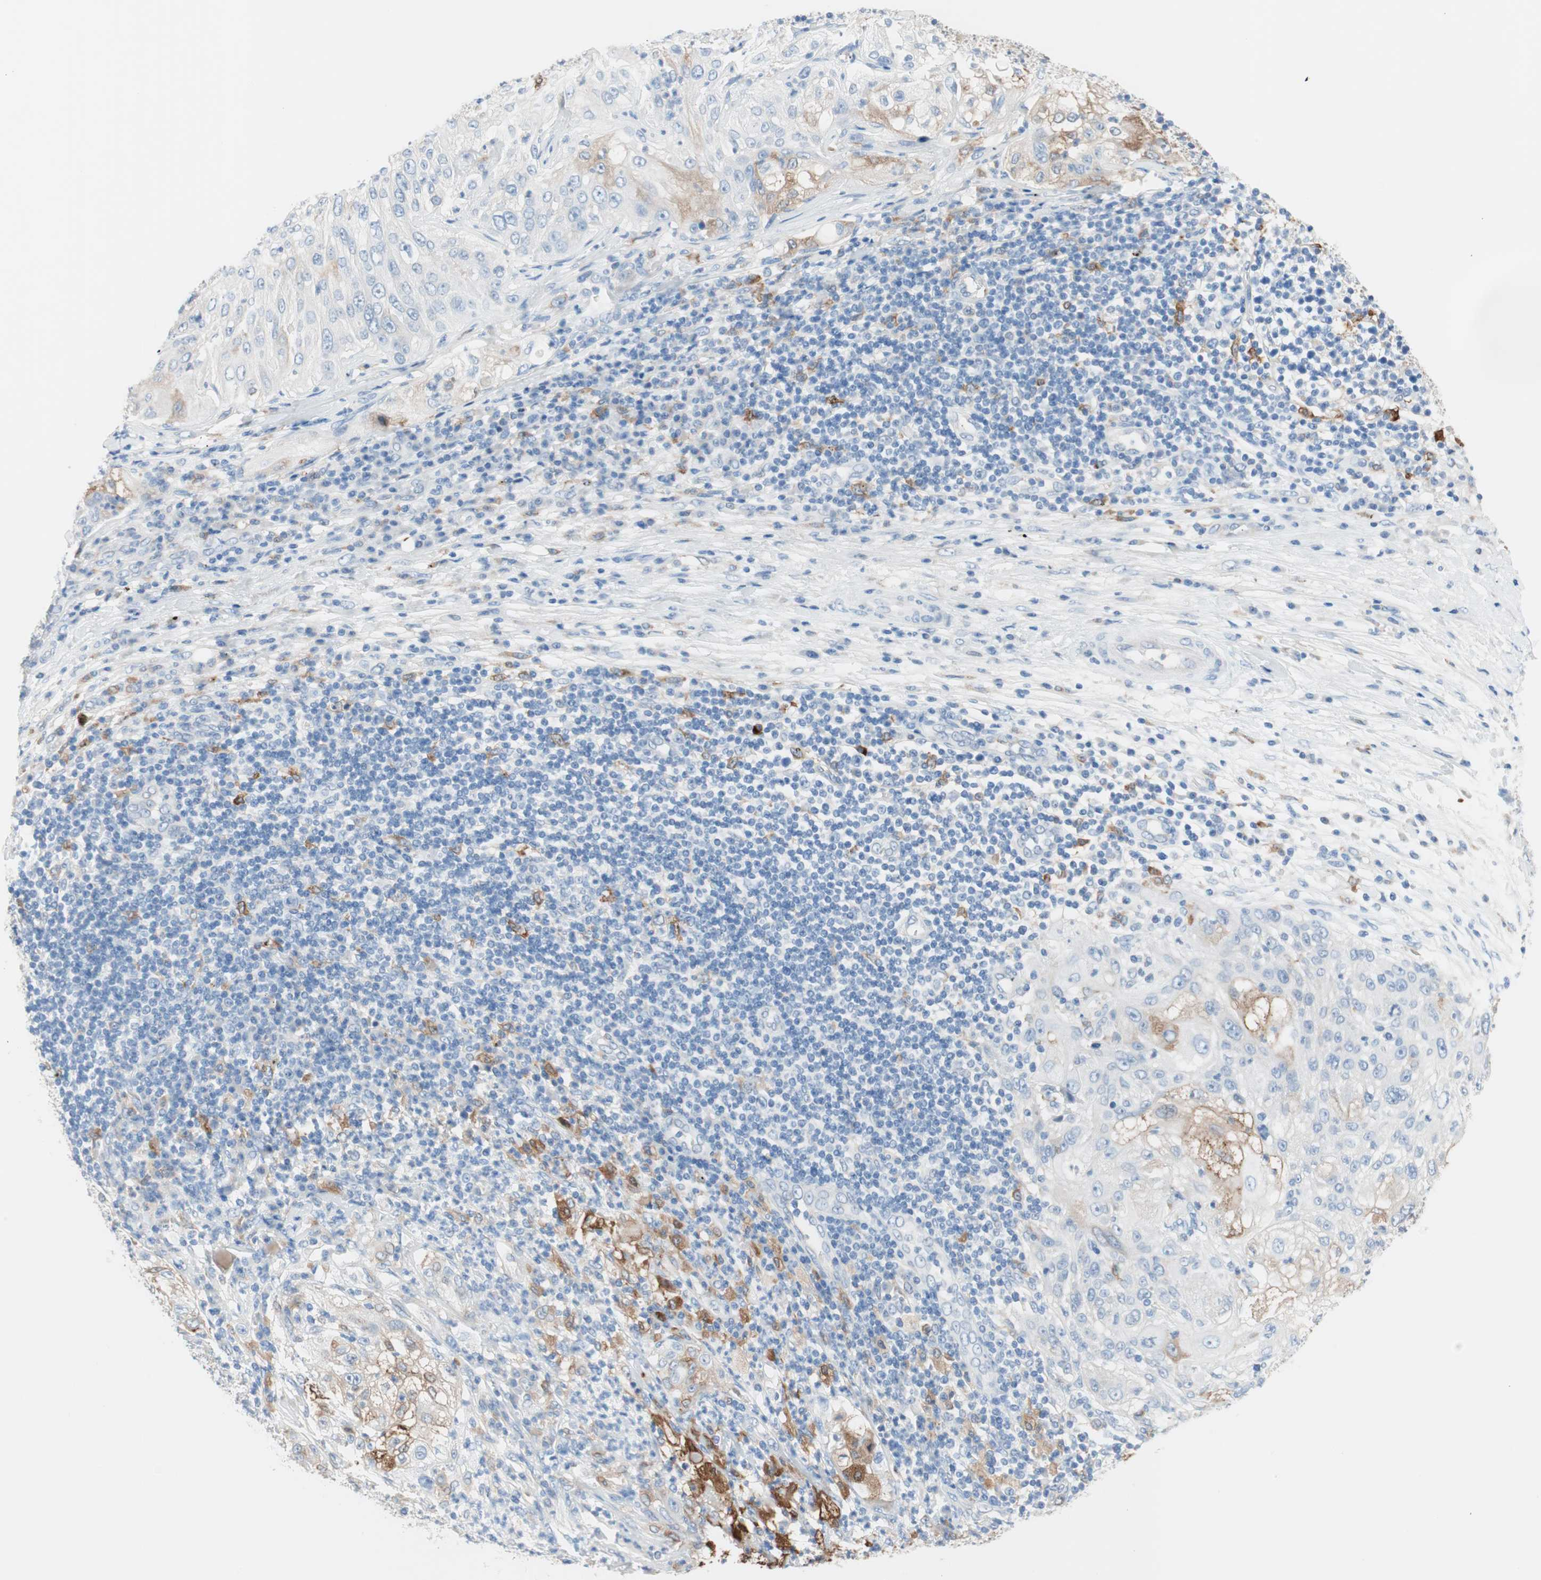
{"staining": {"intensity": "negative", "quantity": "none", "location": "none"}, "tissue": "lung cancer", "cell_type": "Tumor cells", "image_type": "cancer", "snomed": [{"axis": "morphology", "description": "Inflammation, NOS"}, {"axis": "morphology", "description": "Squamous cell carcinoma, NOS"}, {"axis": "topography", "description": "Lymph node"}, {"axis": "topography", "description": "Soft tissue"}, {"axis": "topography", "description": "Lung"}], "caption": "Lung cancer (squamous cell carcinoma) was stained to show a protein in brown. There is no significant positivity in tumor cells. The staining is performed using DAB brown chromogen with nuclei counter-stained in using hematoxylin.", "gene": "GLUL", "patient": {"sex": "male", "age": 66}}